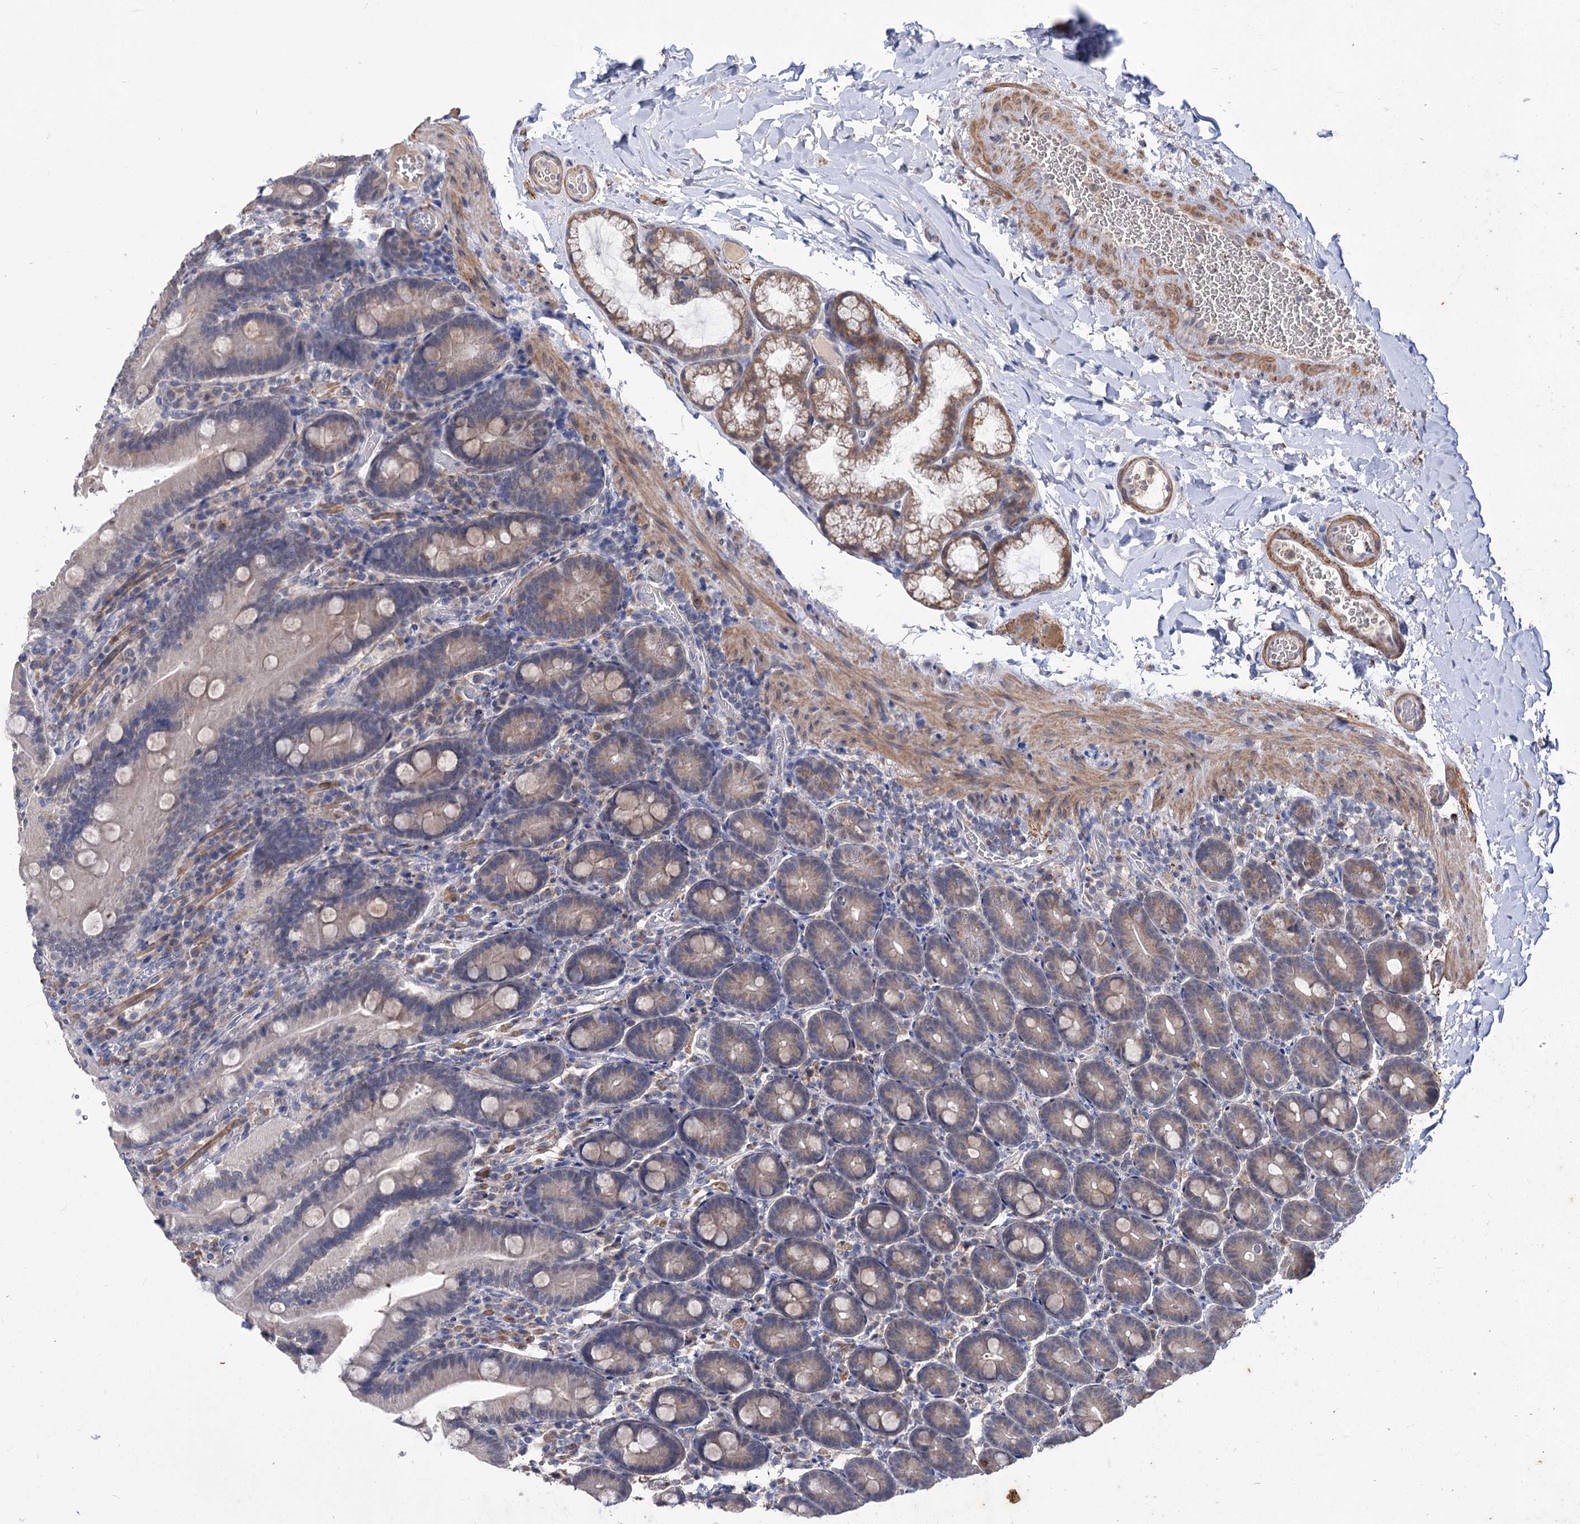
{"staining": {"intensity": "weak", "quantity": "25%-75%", "location": "cytoplasmic/membranous"}, "tissue": "duodenum", "cell_type": "Glandular cells", "image_type": "normal", "snomed": [{"axis": "morphology", "description": "Normal tissue, NOS"}, {"axis": "topography", "description": "Duodenum"}], "caption": "Immunohistochemical staining of benign human duodenum displays 25%-75% levels of weak cytoplasmic/membranous protein positivity in about 25%-75% of glandular cells.", "gene": "CLPB", "patient": {"sex": "female", "age": 62}}